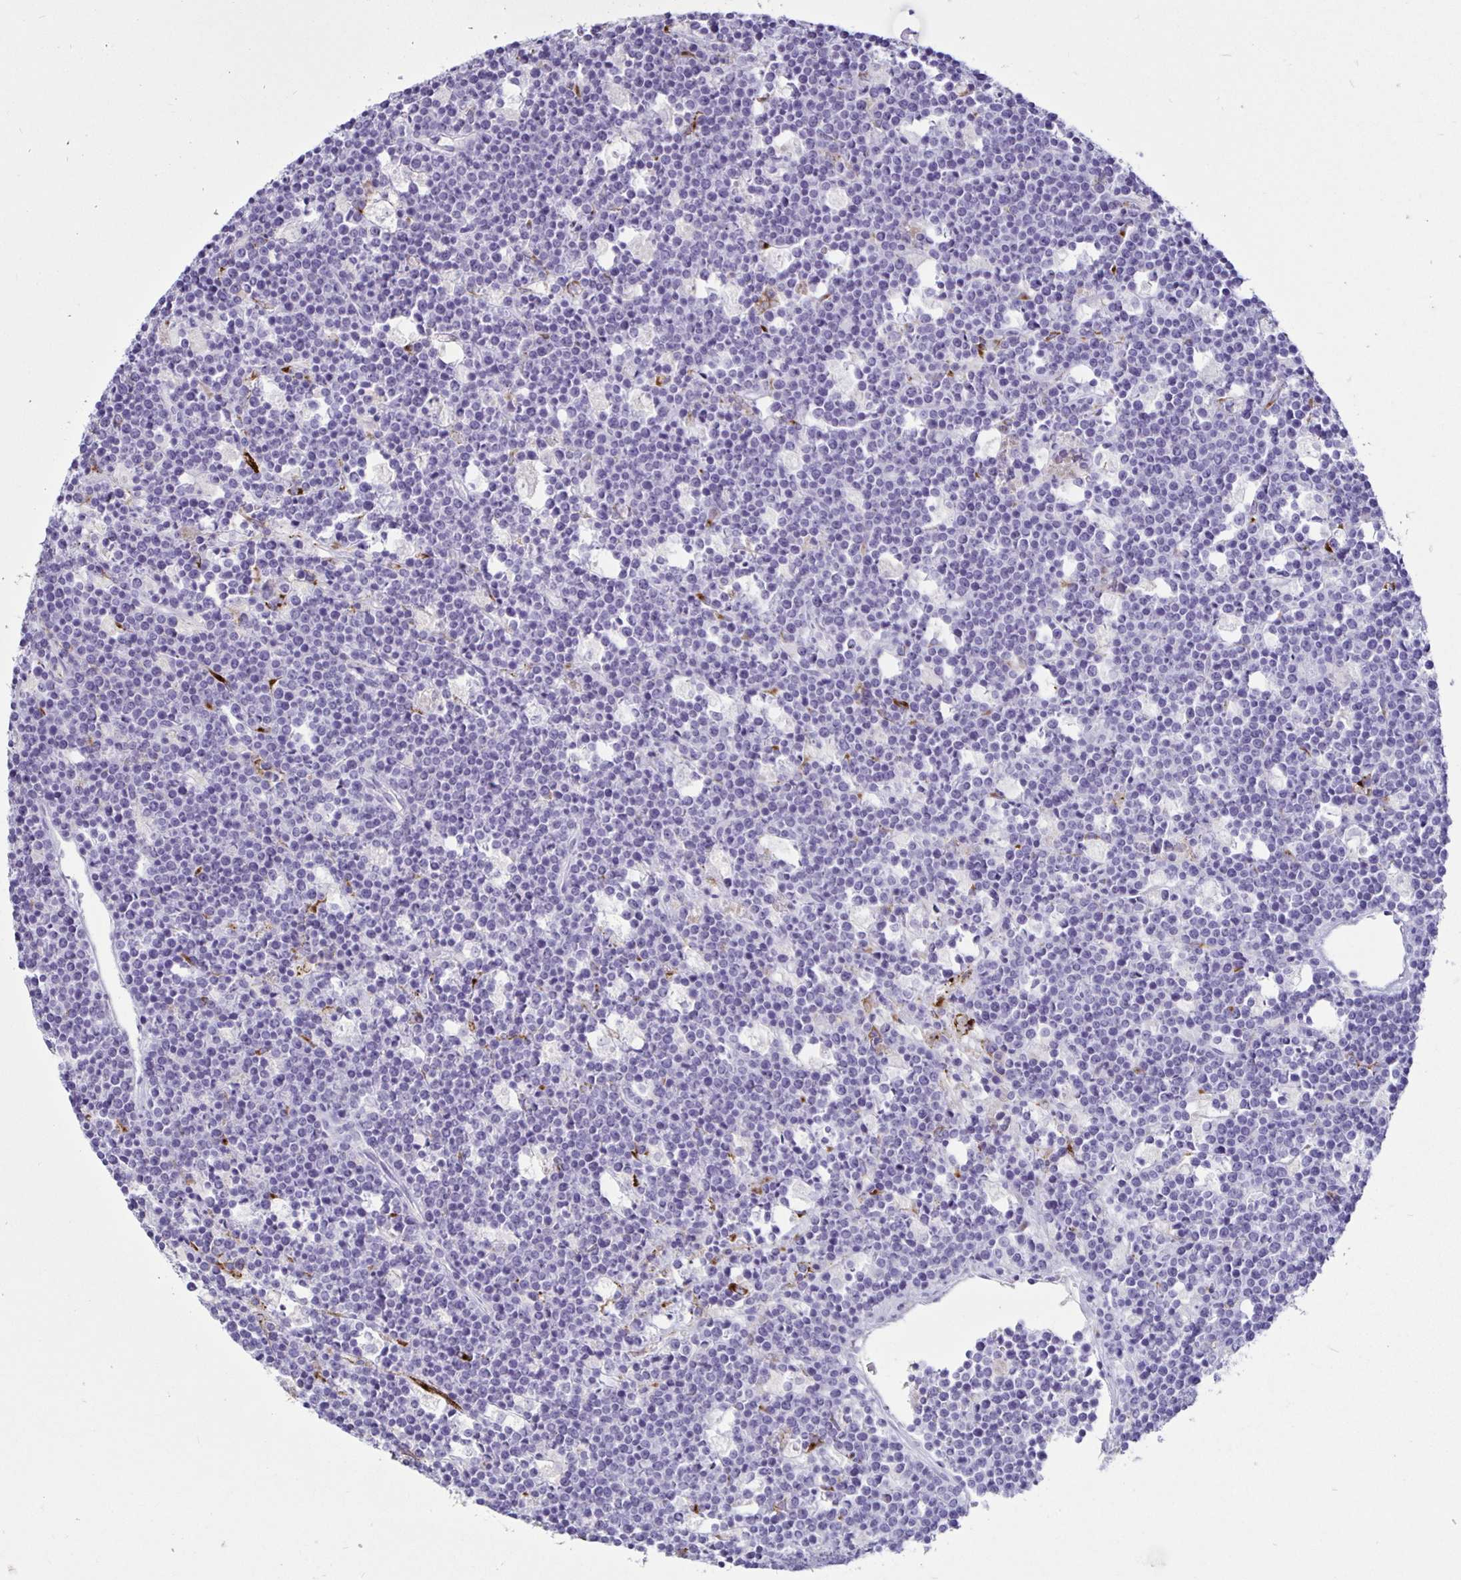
{"staining": {"intensity": "negative", "quantity": "none", "location": "none"}, "tissue": "lymphoma", "cell_type": "Tumor cells", "image_type": "cancer", "snomed": [{"axis": "morphology", "description": "Malignant lymphoma, non-Hodgkin's type, High grade"}, {"axis": "topography", "description": "Ovary"}], "caption": "Malignant lymphoma, non-Hodgkin's type (high-grade) was stained to show a protein in brown. There is no significant staining in tumor cells.", "gene": "TIMP1", "patient": {"sex": "female", "age": 56}}